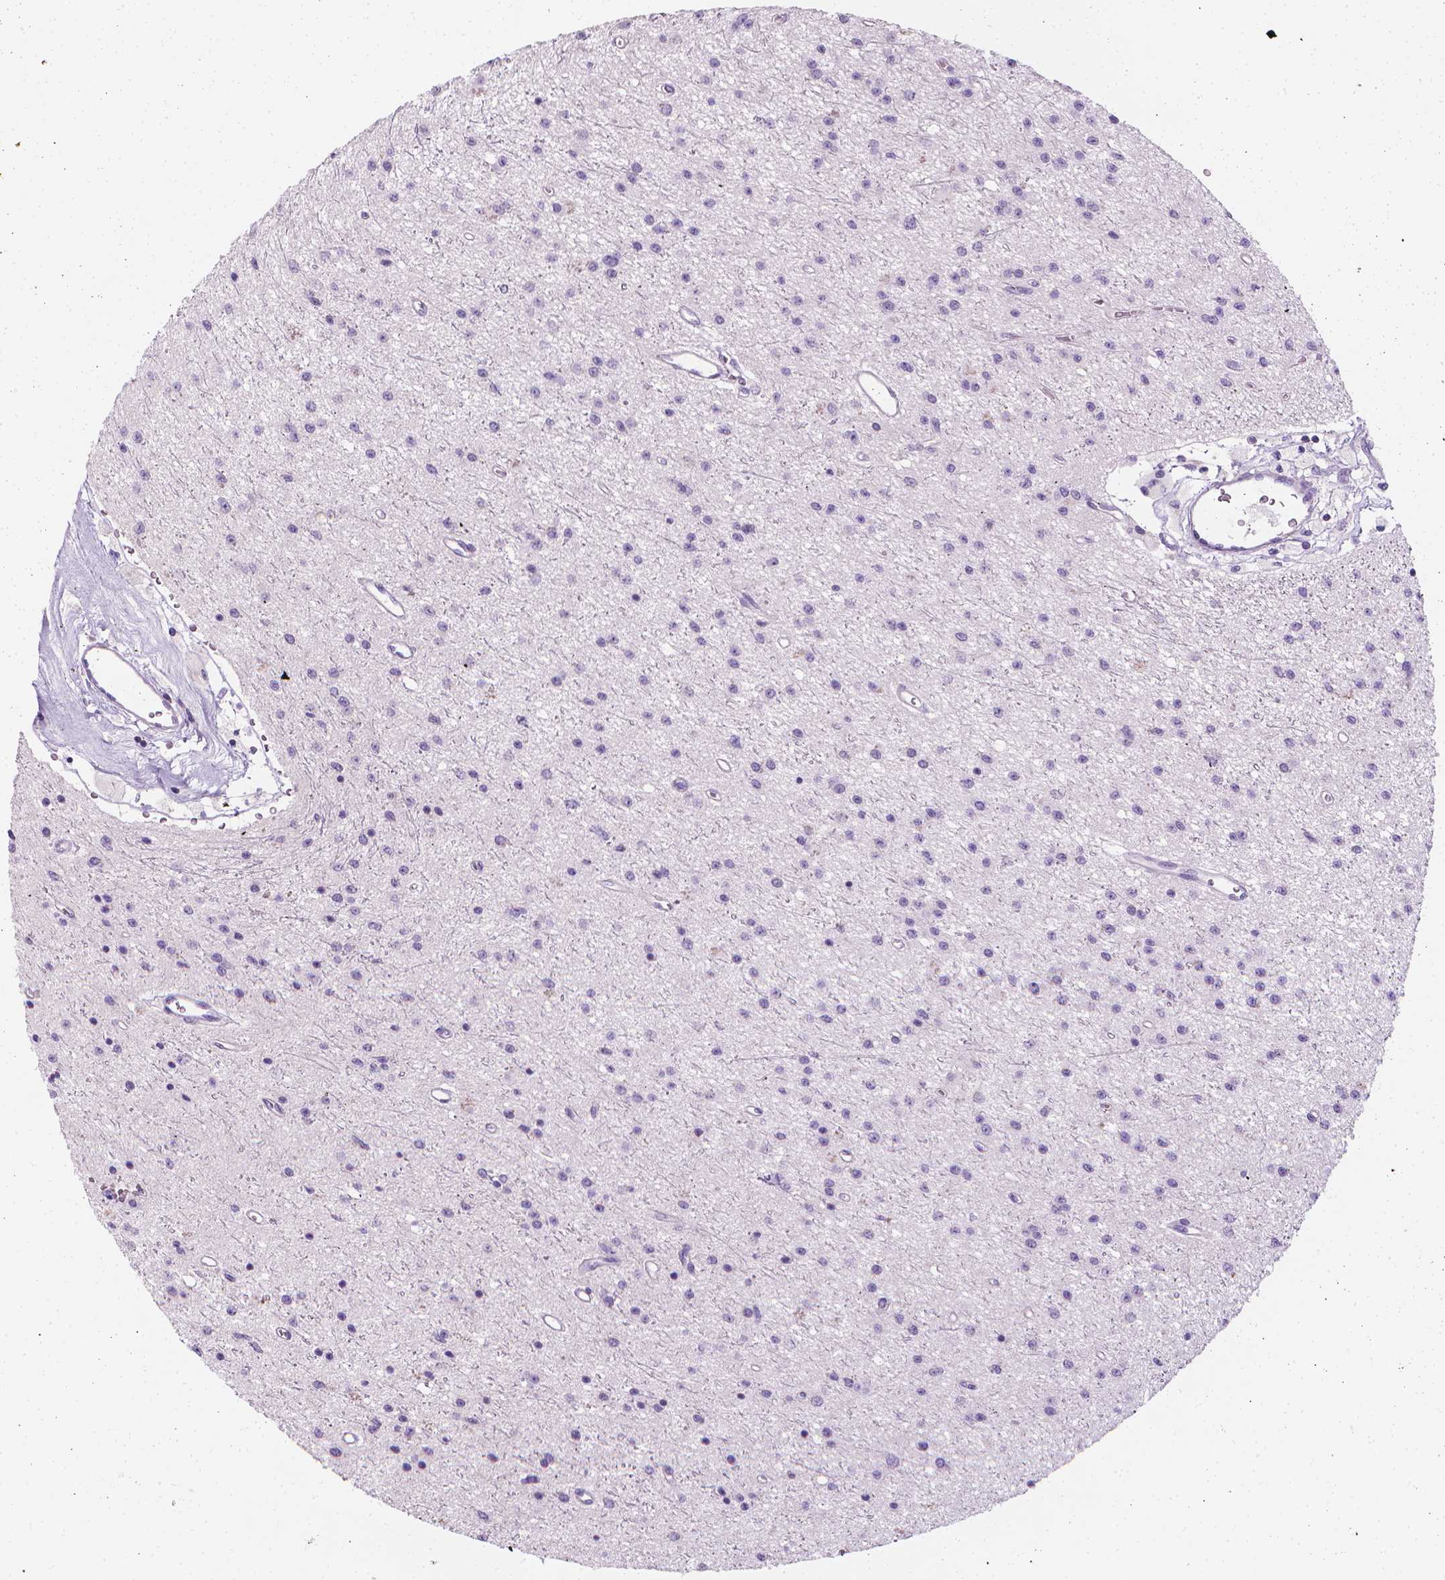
{"staining": {"intensity": "negative", "quantity": "none", "location": "none"}, "tissue": "glioma", "cell_type": "Tumor cells", "image_type": "cancer", "snomed": [{"axis": "morphology", "description": "Glioma, malignant, Low grade"}, {"axis": "topography", "description": "Brain"}], "caption": "Micrograph shows no protein staining in tumor cells of malignant low-grade glioma tissue.", "gene": "DCAF8L1", "patient": {"sex": "female", "age": 45}}